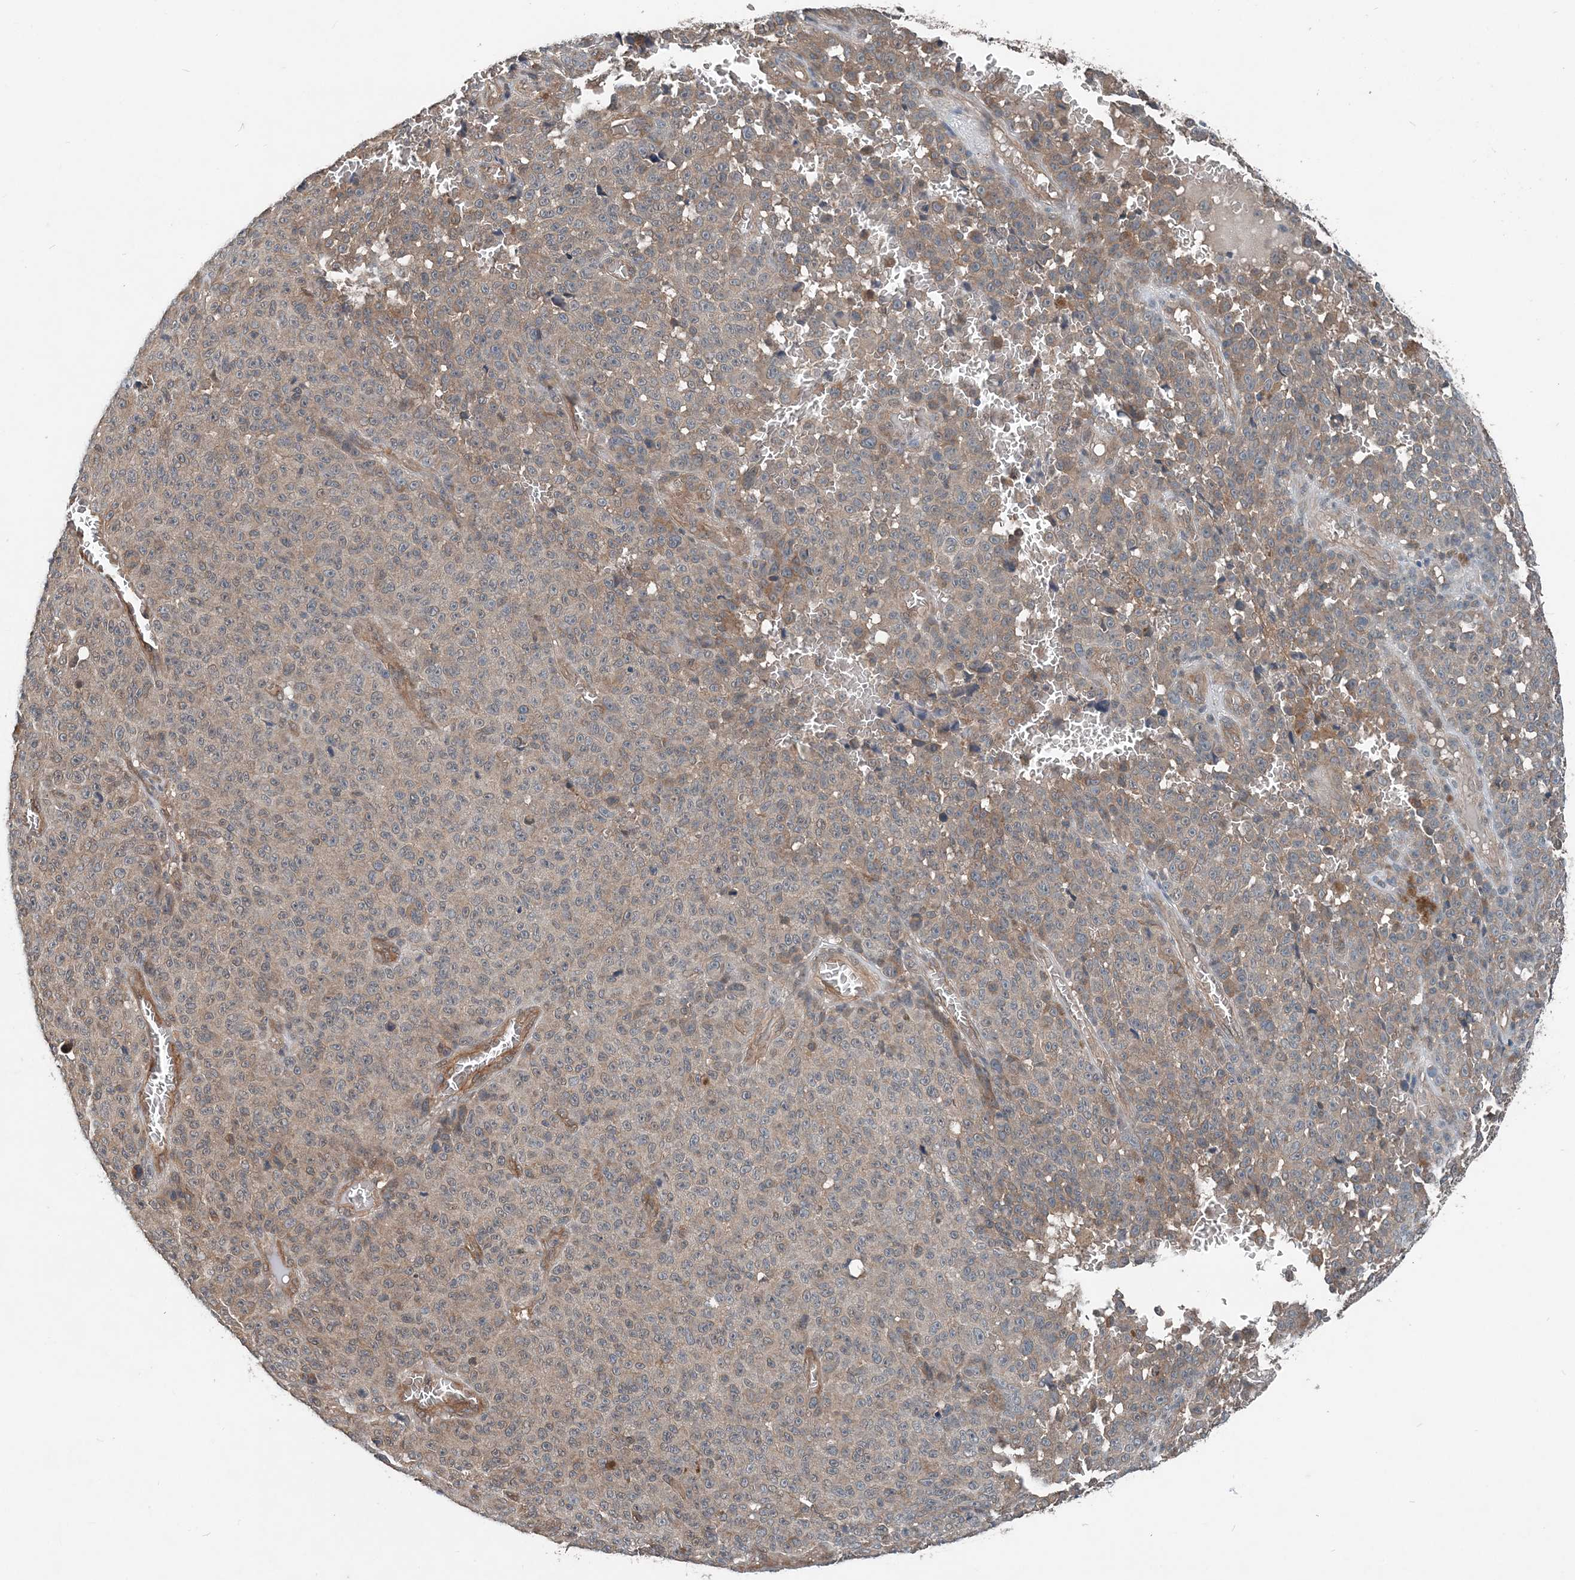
{"staining": {"intensity": "weak", "quantity": ">75%", "location": "cytoplasmic/membranous"}, "tissue": "melanoma", "cell_type": "Tumor cells", "image_type": "cancer", "snomed": [{"axis": "morphology", "description": "Malignant melanoma, NOS"}, {"axis": "topography", "description": "Skin"}], "caption": "Human melanoma stained with a protein marker reveals weak staining in tumor cells.", "gene": "SMPD3", "patient": {"sex": "female", "age": 82}}